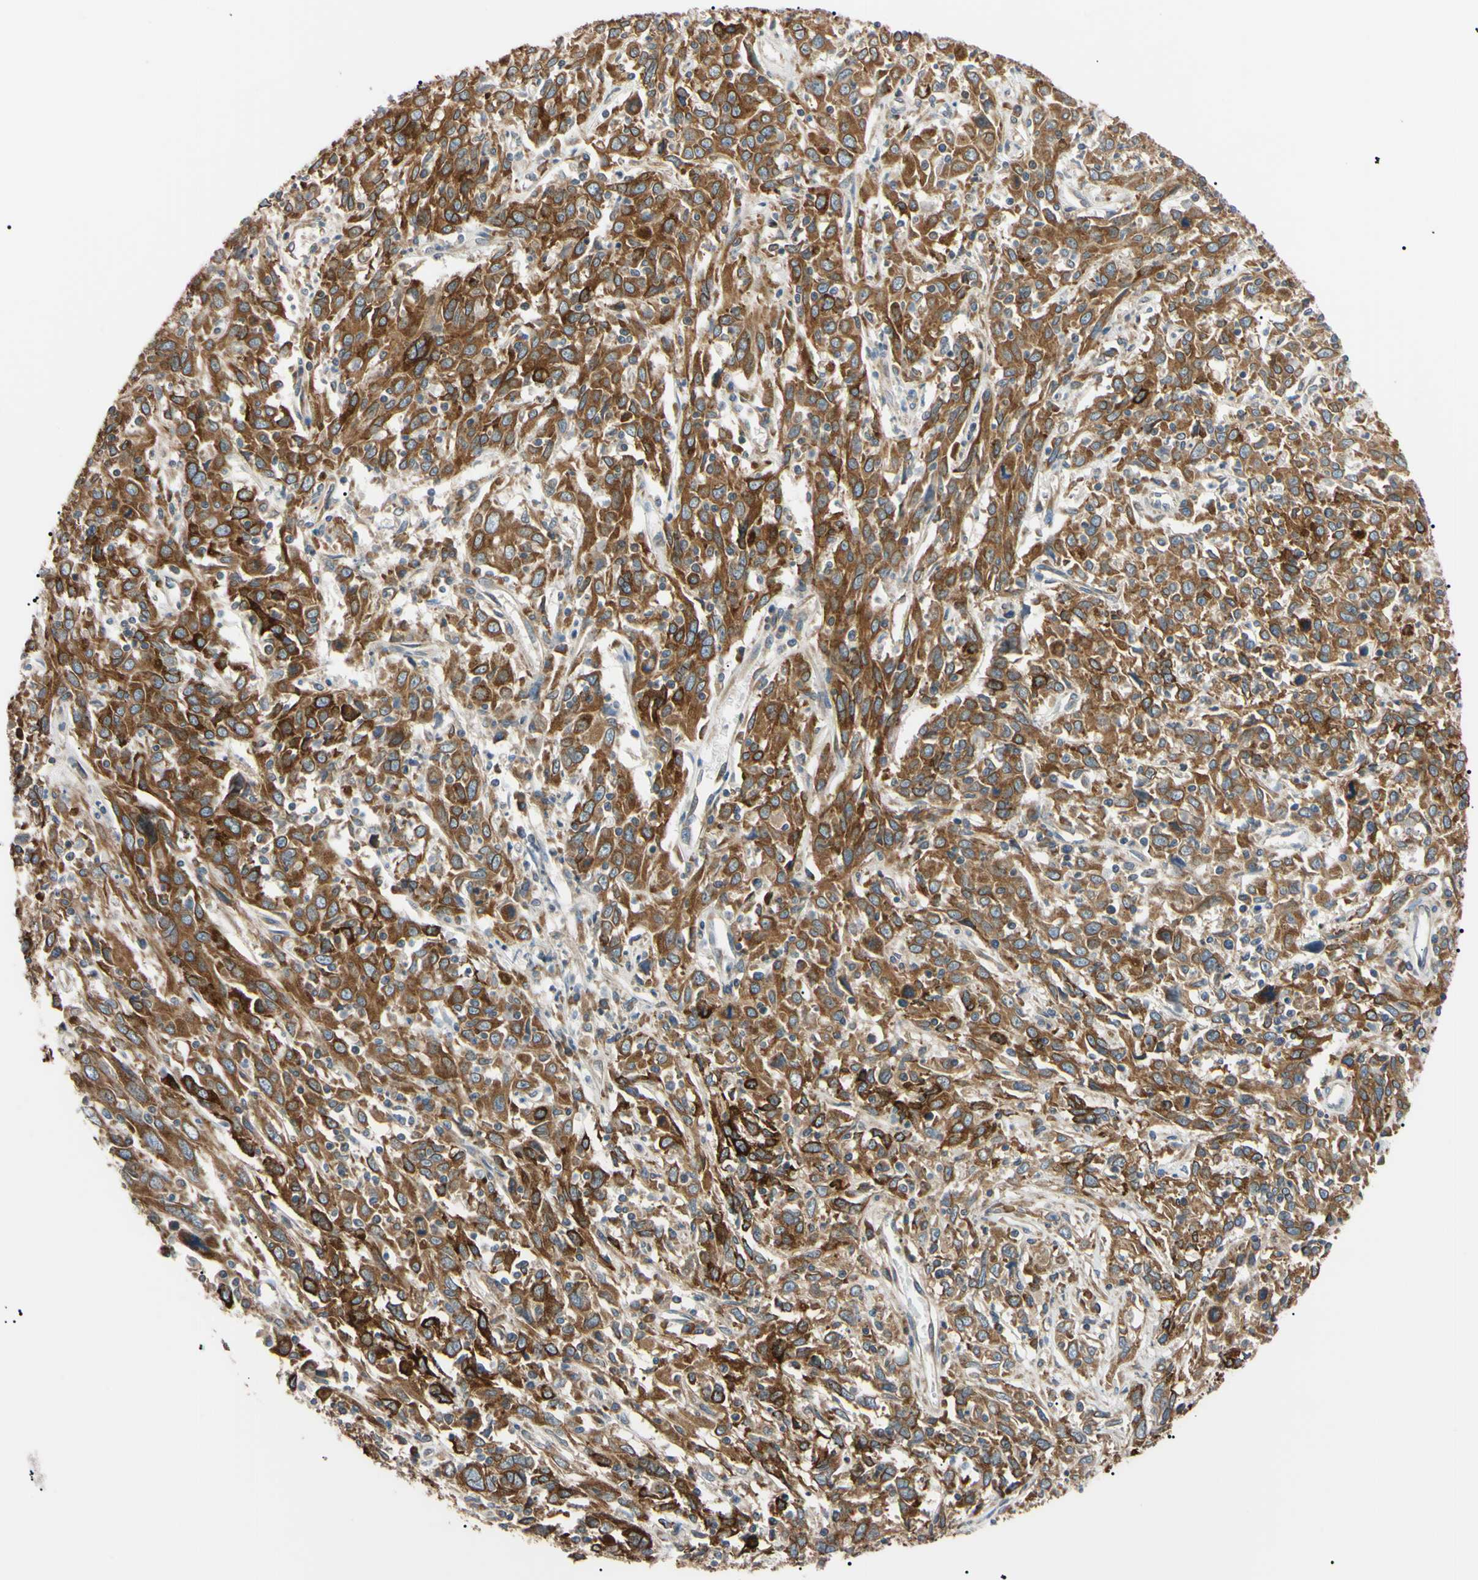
{"staining": {"intensity": "strong", "quantity": ">75%", "location": "cytoplasmic/membranous"}, "tissue": "cervical cancer", "cell_type": "Tumor cells", "image_type": "cancer", "snomed": [{"axis": "morphology", "description": "Squamous cell carcinoma, NOS"}, {"axis": "topography", "description": "Cervix"}], "caption": "A brown stain labels strong cytoplasmic/membranous expression of a protein in human cervical cancer tumor cells.", "gene": "VAPA", "patient": {"sex": "female", "age": 46}}